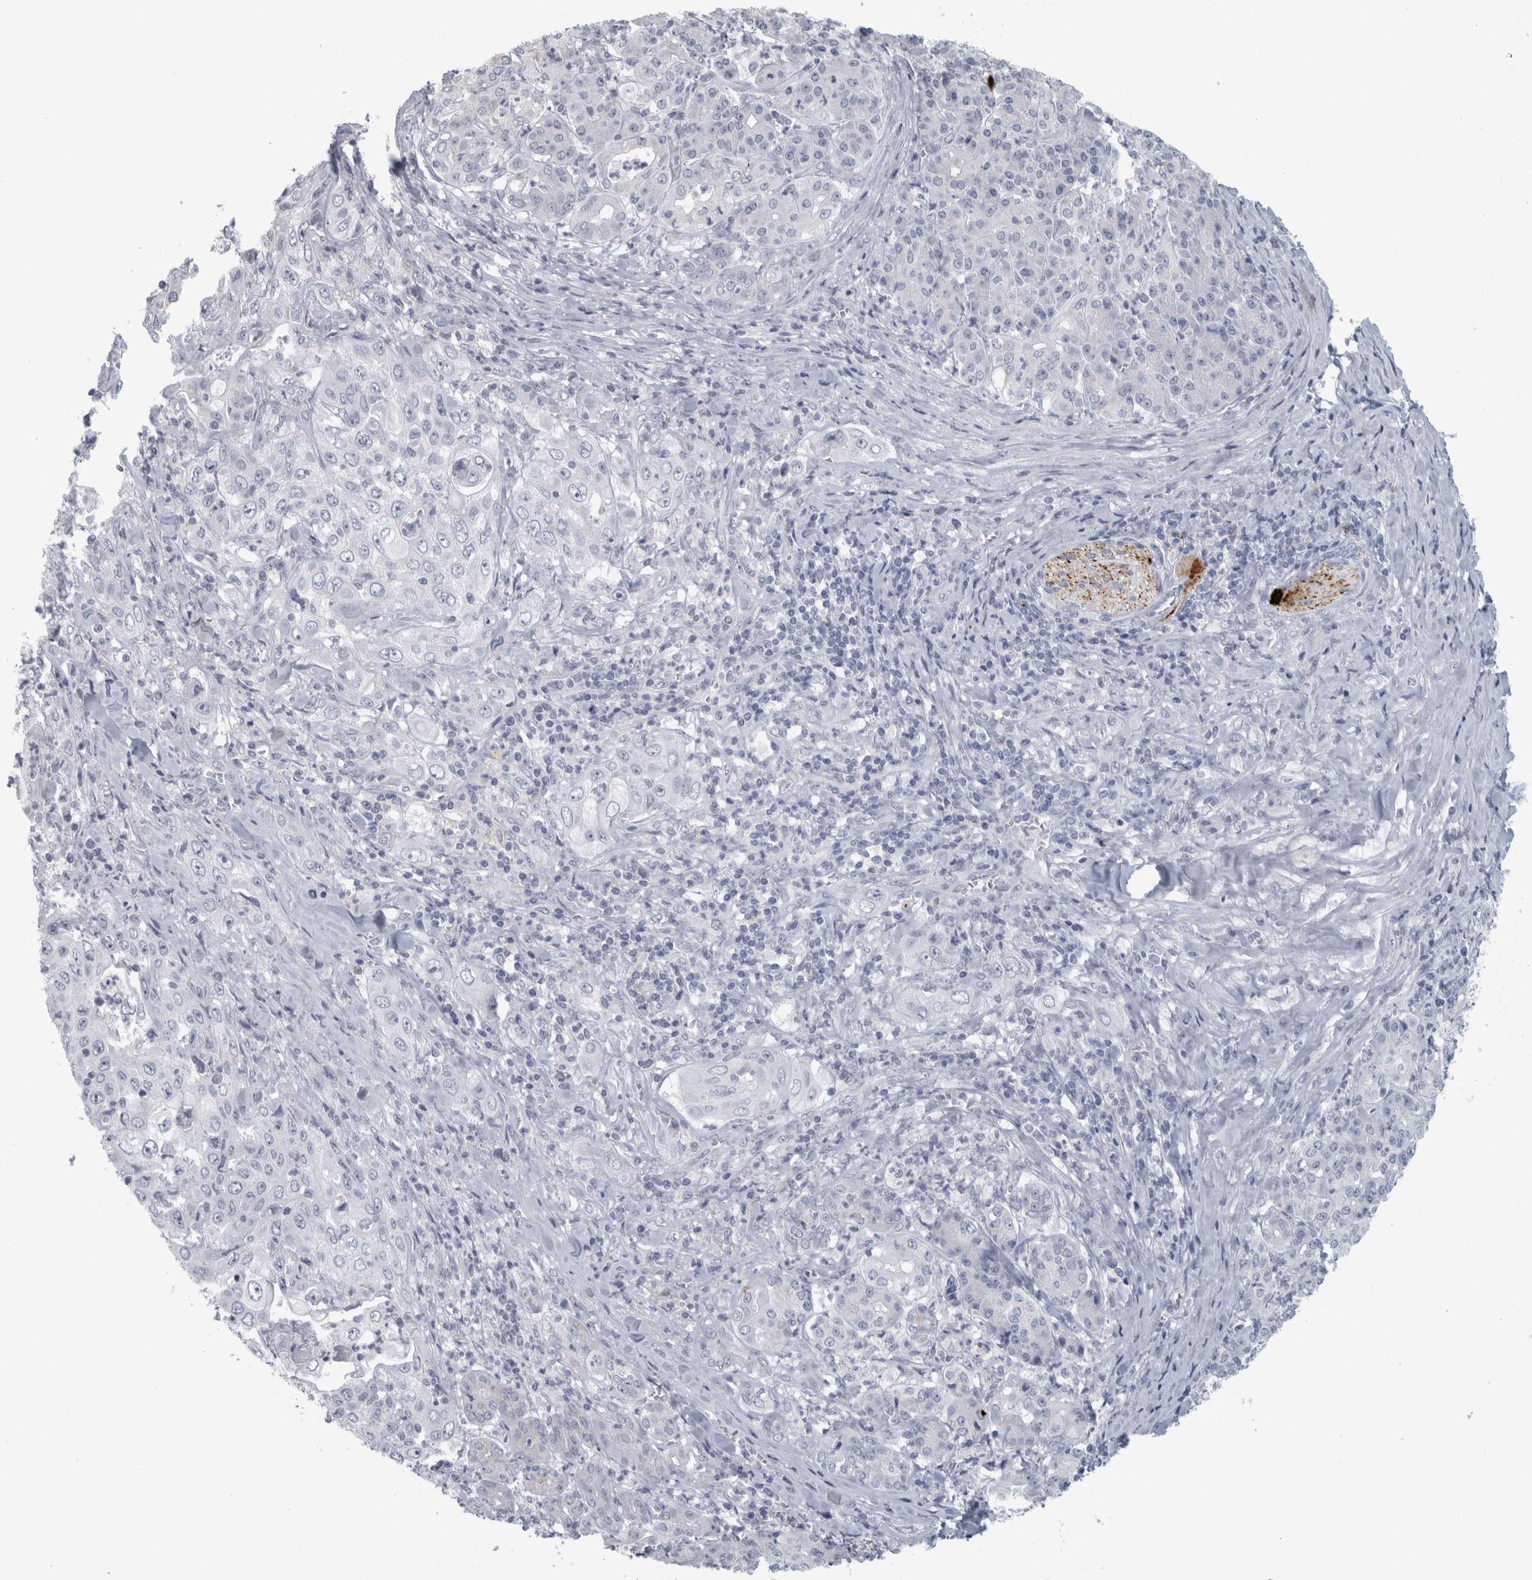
{"staining": {"intensity": "negative", "quantity": "none", "location": "none"}, "tissue": "pancreatic cancer", "cell_type": "Tumor cells", "image_type": "cancer", "snomed": [{"axis": "morphology", "description": "Adenocarcinoma, NOS"}, {"axis": "topography", "description": "Pancreas"}], "caption": "DAB immunohistochemical staining of pancreatic adenocarcinoma shows no significant expression in tumor cells. (DAB immunohistochemistry visualized using brightfield microscopy, high magnification).", "gene": "CPE", "patient": {"sex": "male", "age": 70}}